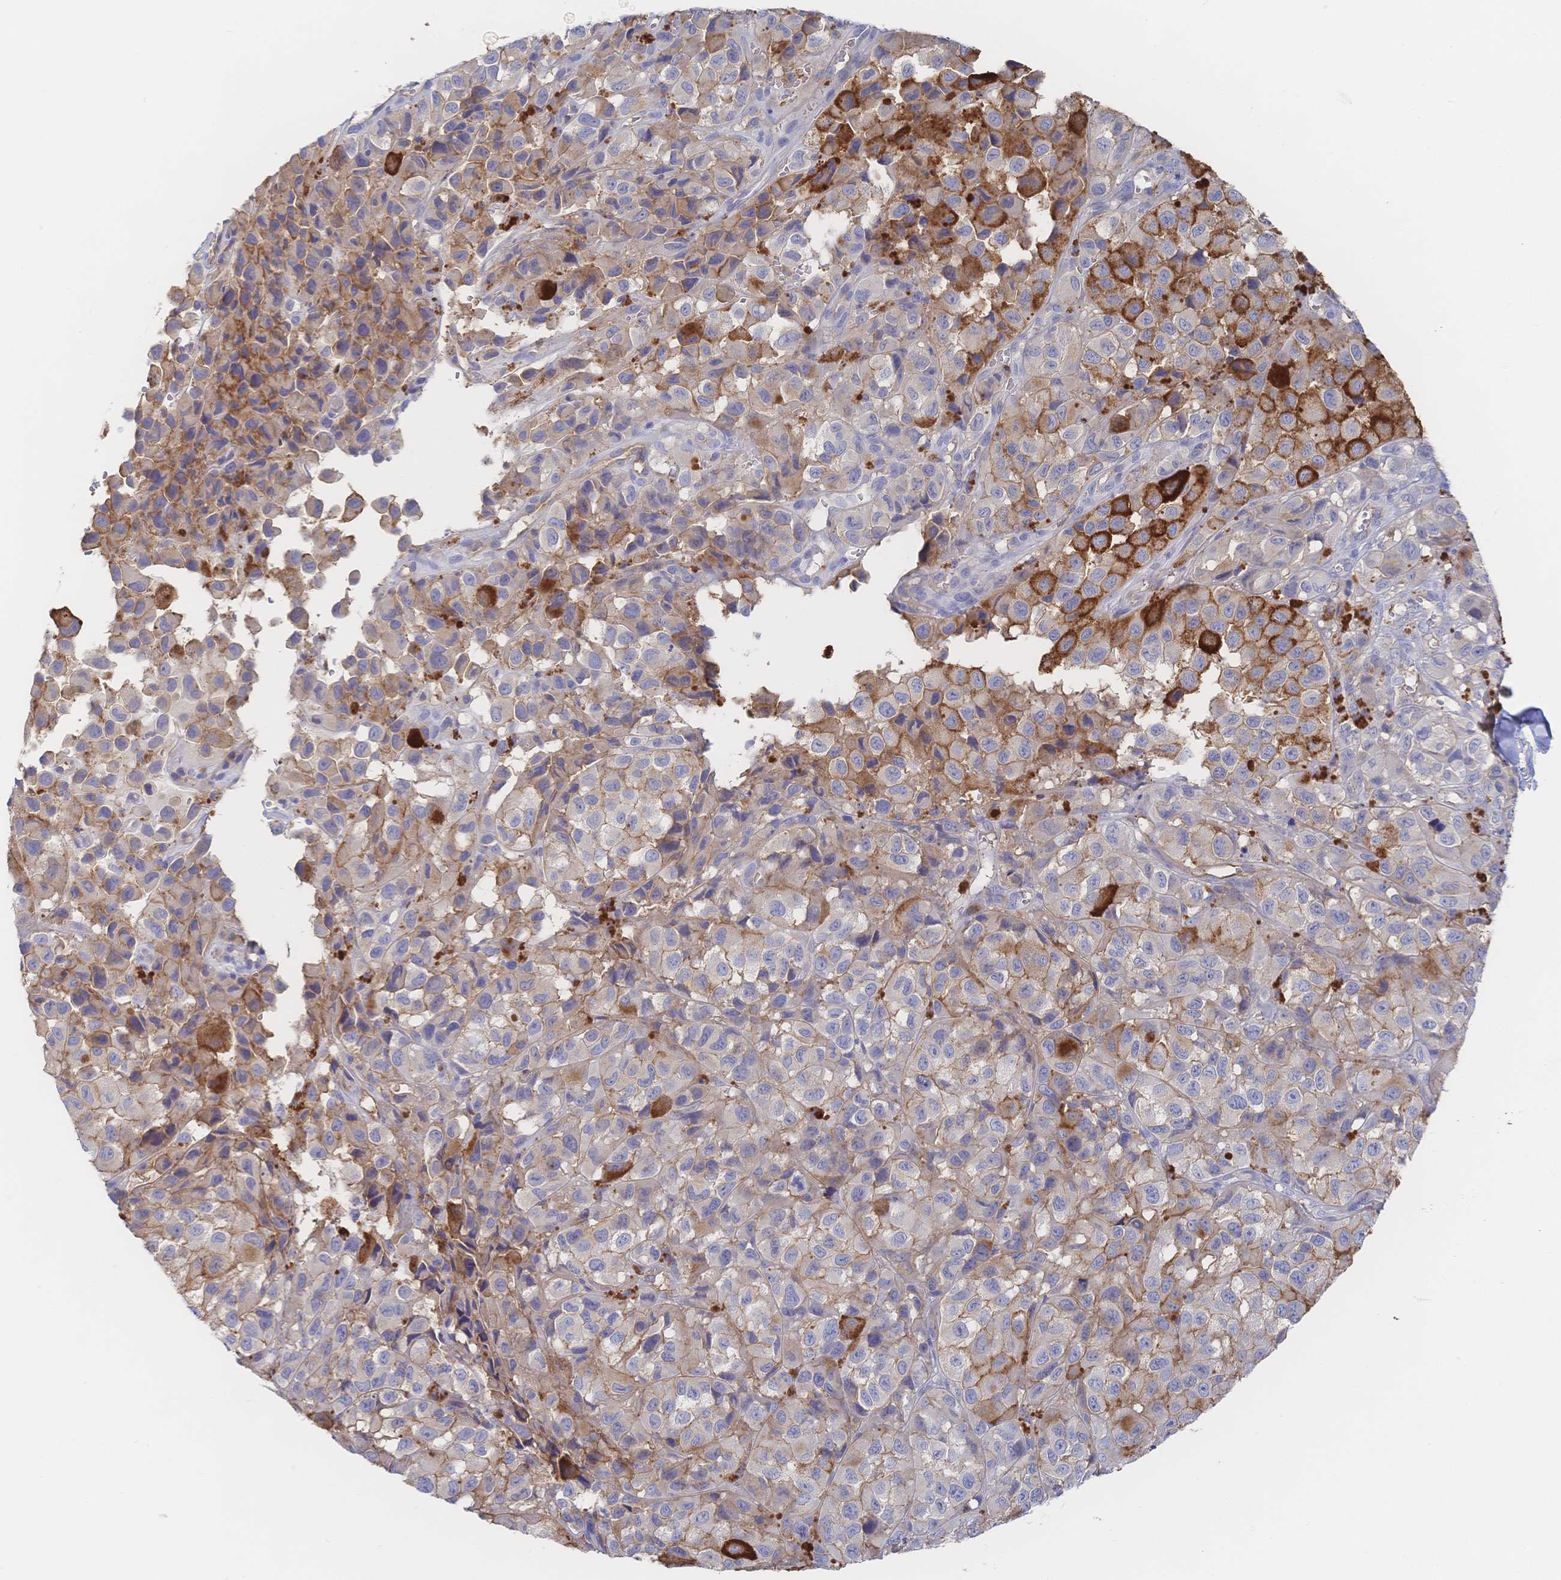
{"staining": {"intensity": "strong", "quantity": "<25%", "location": "cytoplasmic/membranous"}, "tissue": "melanoma", "cell_type": "Tumor cells", "image_type": "cancer", "snomed": [{"axis": "morphology", "description": "Malignant melanoma, NOS"}, {"axis": "topography", "description": "Skin"}], "caption": "The photomicrograph exhibits staining of malignant melanoma, revealing strong cytoplasmic/membranous protein staining (brown color) within tumor cells.", "gene": "F11R", "patient": {"sex": "male", "age": 93}}